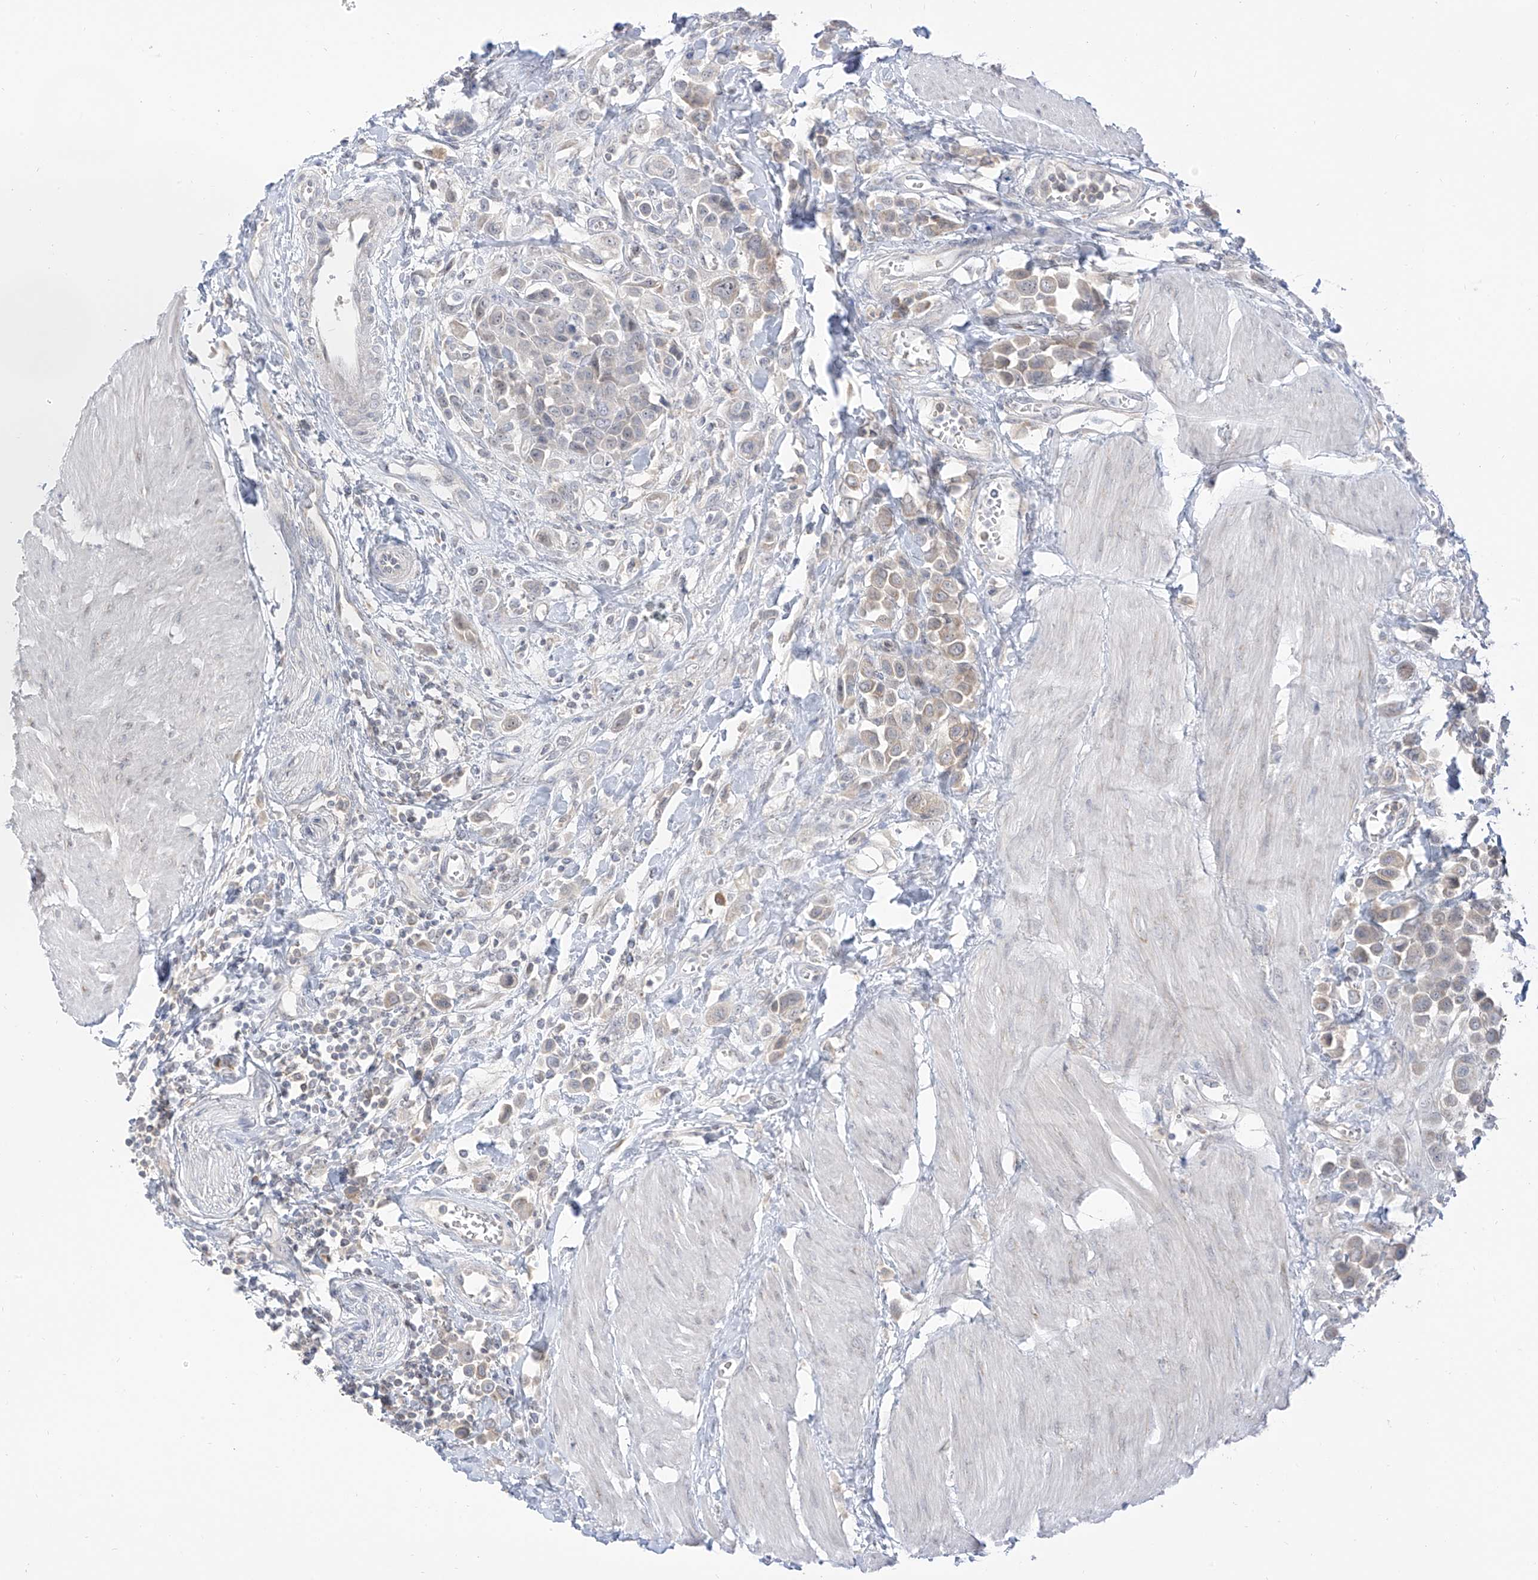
{"staining": {"intensity": "weak", "quantity": "<25%", "location": "cytoplasmic/membranous"}, "tissue": "urothelial cancer", "cell_type": "Tumor cells", "image_type": "cancer", "snomed": [{"axis": "morphology", "description": "Urothelial carcinoma, High grade"}, {"axis": "topography", "description": "Urinary bladder"}], "caption": "The immunohistochemistry (IHC) photomicrograph has no significant expression in tumor cells of urothelial carcinoma (high-grade) tissue.", "gene": "C2orf42", "patient": {"sex": "male", "age": 50}}